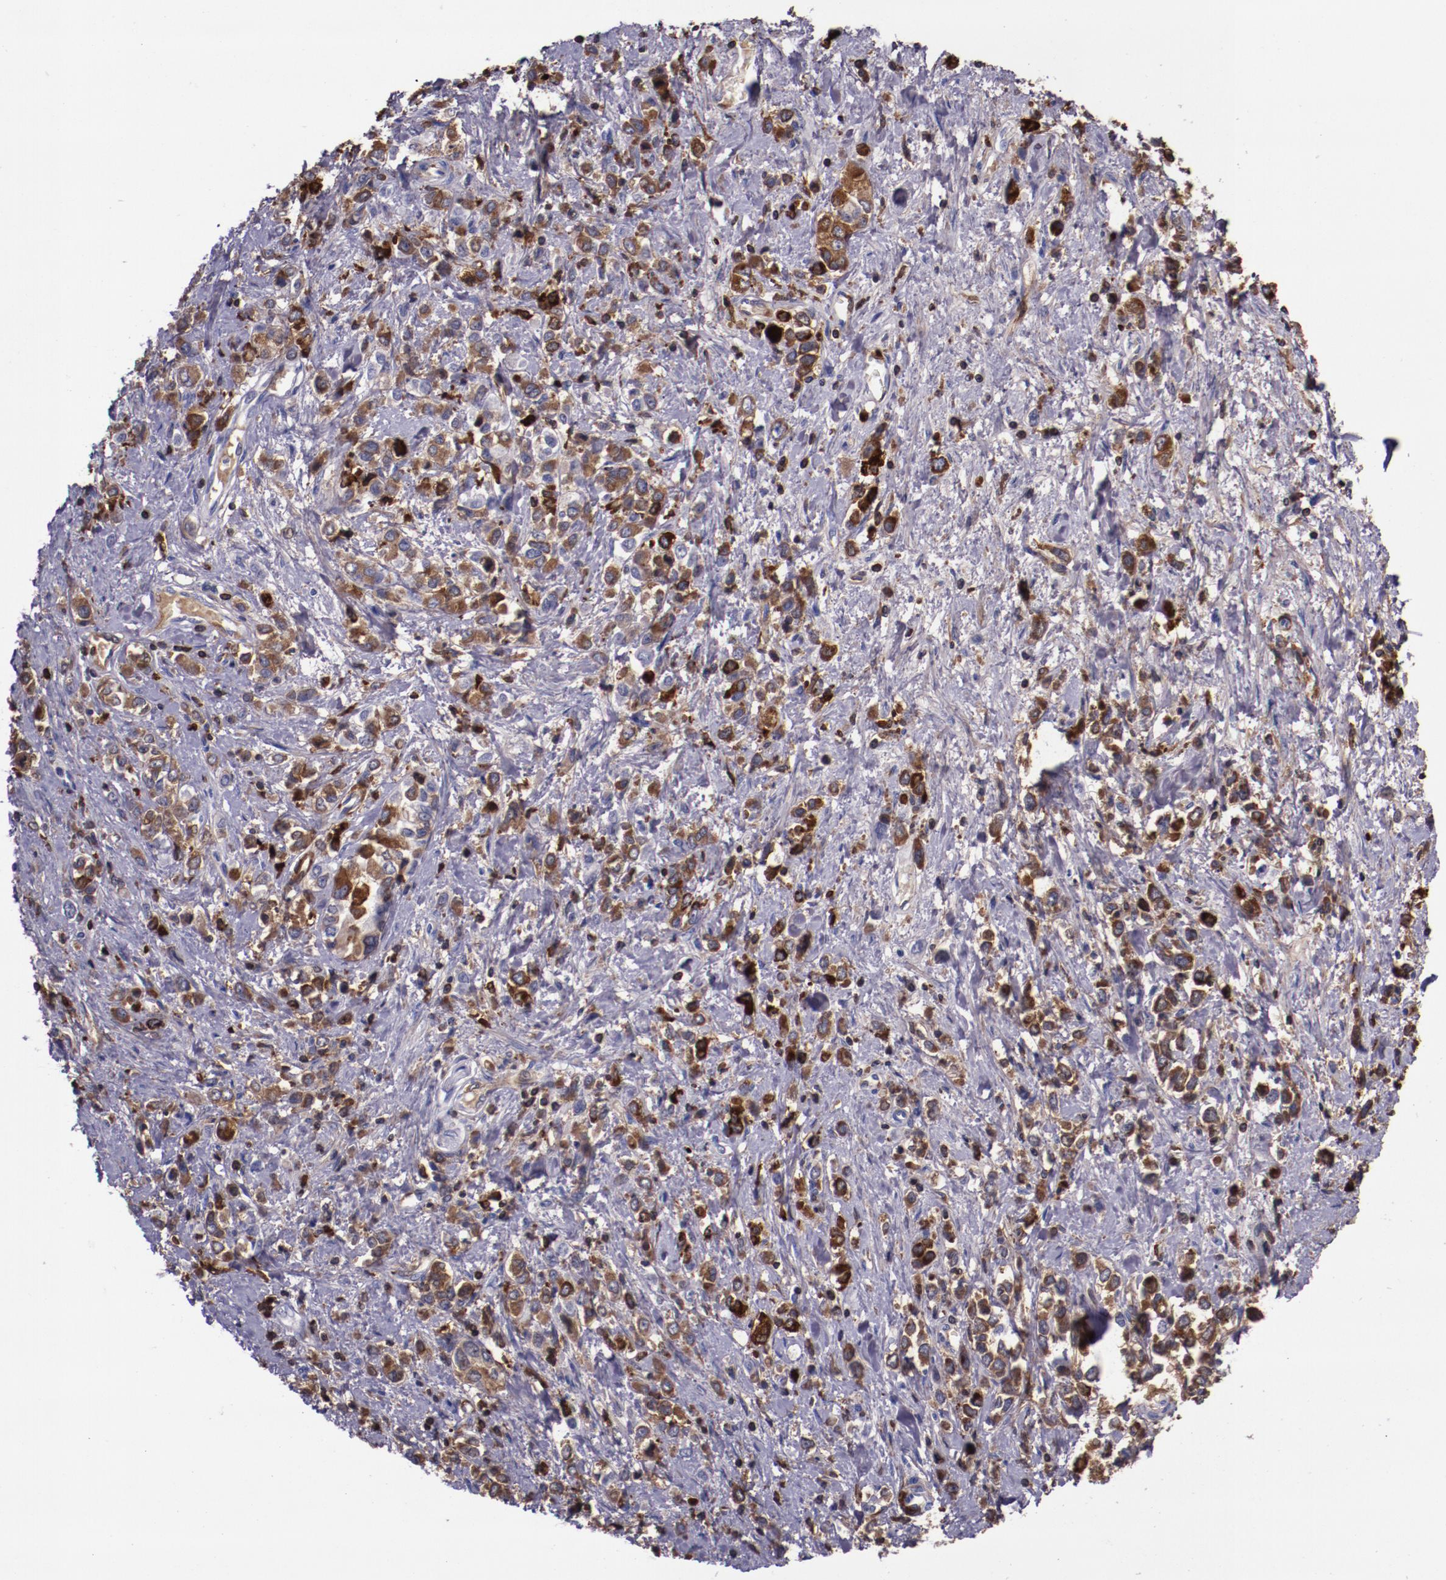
{"staining": {"intensity": "moderate", "quantity": "25%-75%", "location": "cytoplasmic/membranous"}, "tissue": "stomach cancer", "cell_type": "Tumor cells", "image_type": "cancer", "snomed": [{"axis": "morphology", "description": "Adenocarcinoma, NOS"}, {"axis": "topography", "description": "Stomach, upper"}], "caption": "Moderate cytoplasmic/membranous positivity is seen in approximately 25%-75% of tumor cells in adenocarcinoma (stomach).", "gene": "APOH", "patient": {"sex": "male", "age": 76}}